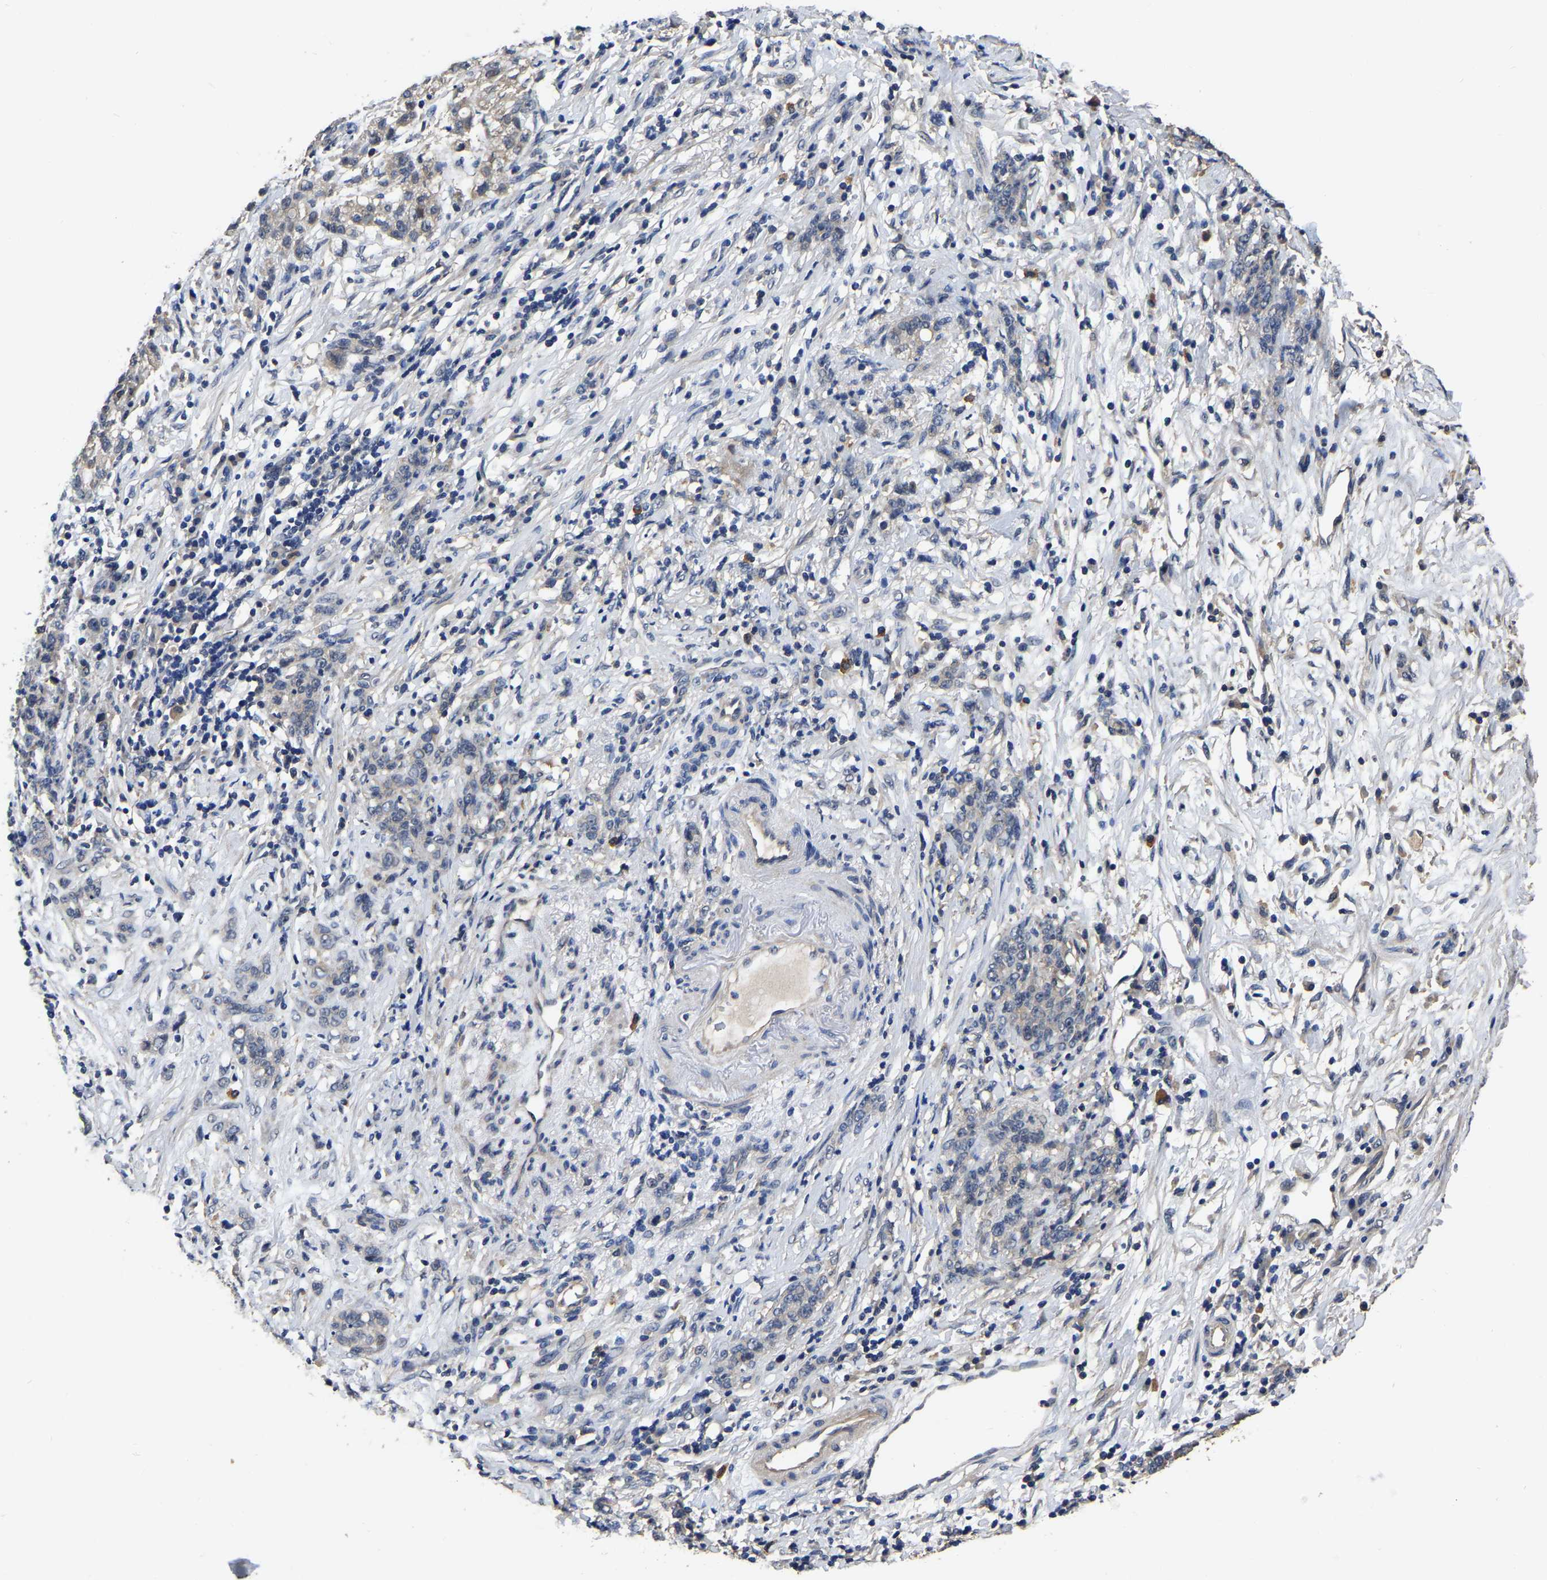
{"staining": {"intensity": "negative", "quantity": "none", "location": "none"}, "tissue": "stomach cancer", "cell_type": "Tumor cells", "image_type": "cancer", "snomed": [{"axis": "morphology", "description": "Adenocarcinoma, NOS"}, {"axis": "topography", "description": "Stomach, lower"}], "caption": "Tumor cells are negative for protein expression in human stomach cancer.", "gene": "STK32C", "patient": {"sex": "male", "age": 88}}